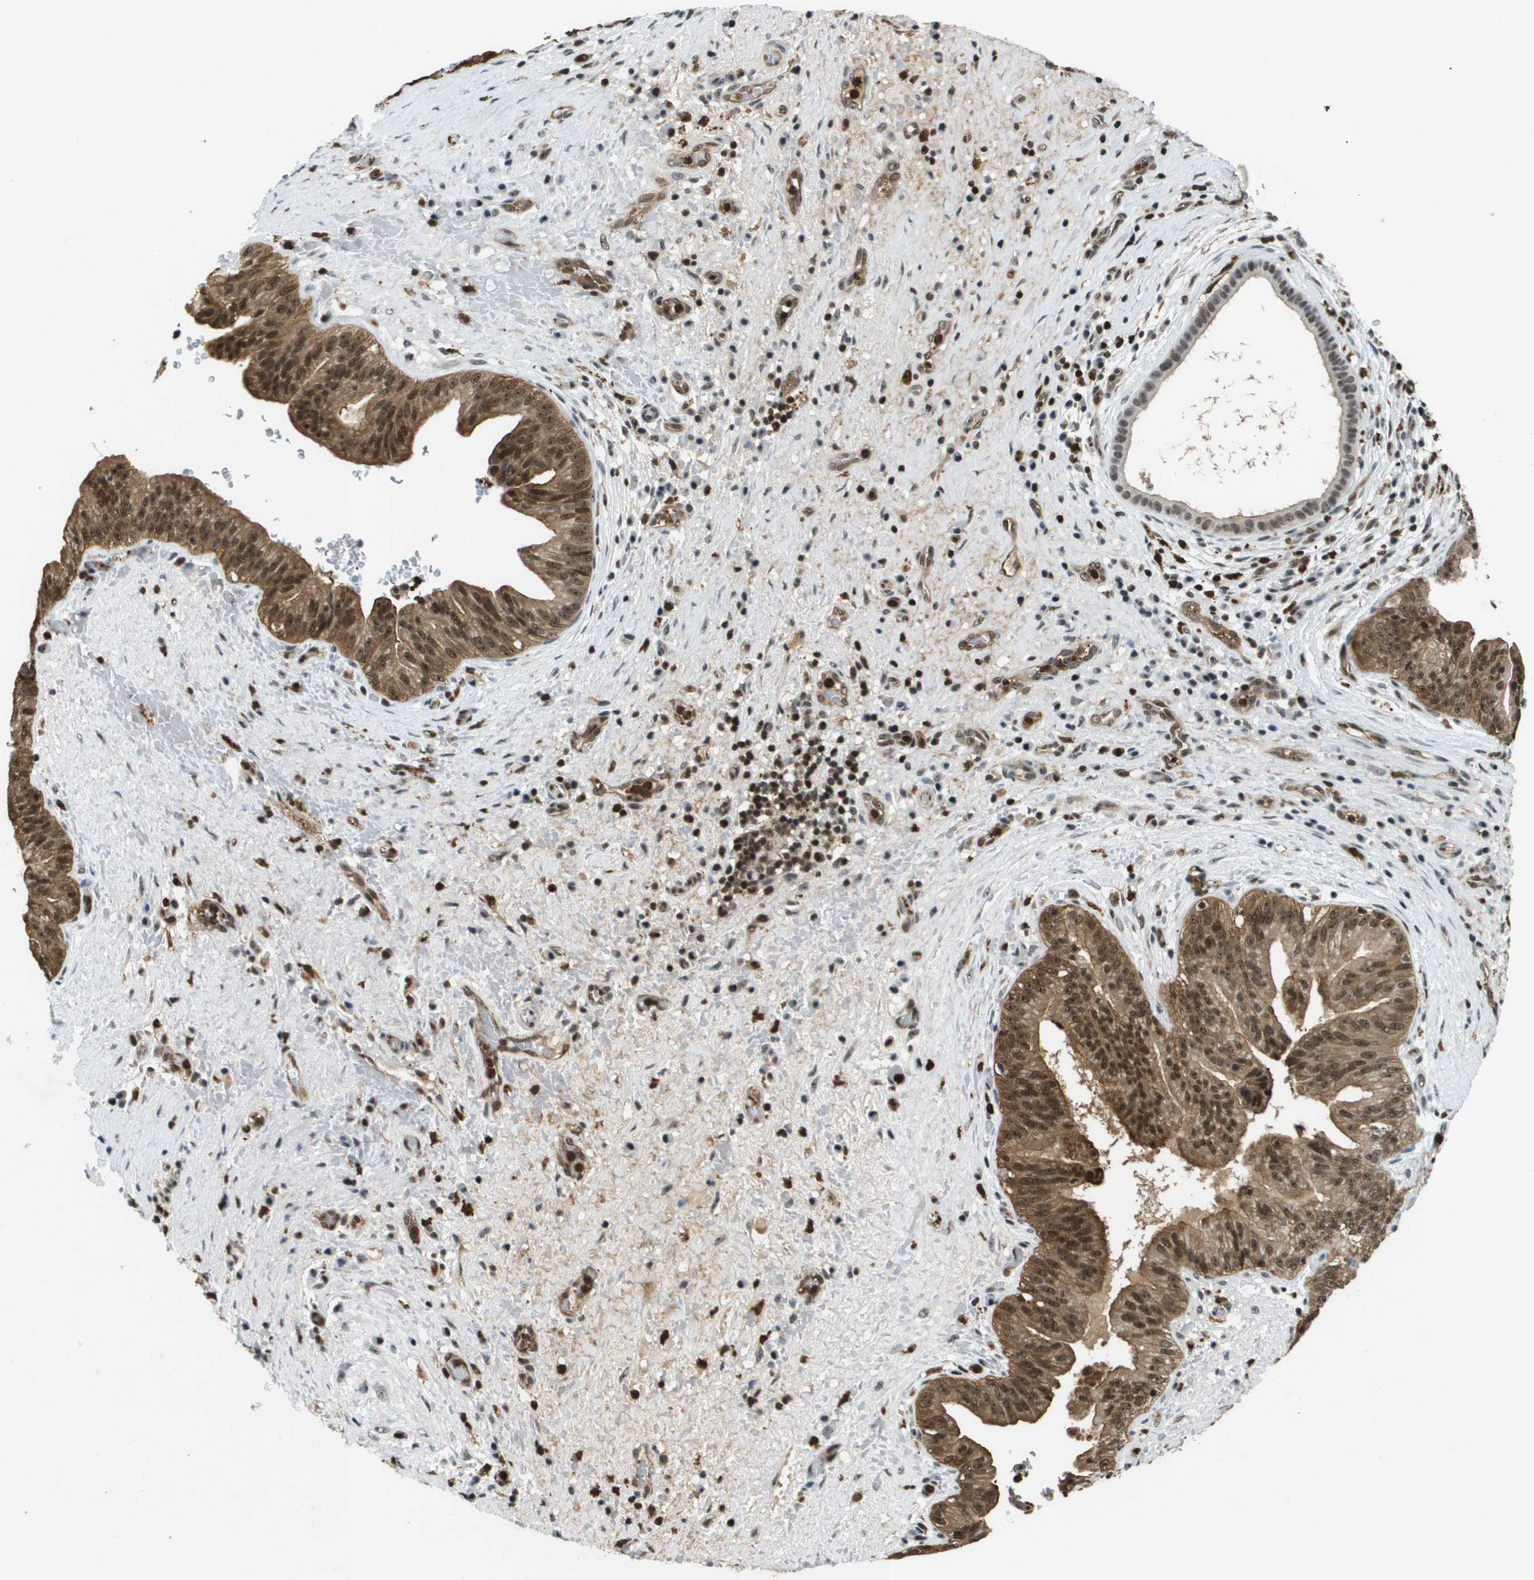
{"staining": {"intensity": "moderate", "quantity": ">75%", "location": "cytoplasmic/membranous,nuclear"}, "tissue": "liver cancer", "cell_type": "Tumor cells", "image_type": "cancer", "snomed": [{"axis": "morphology", "description": "Cholangiocarcinoma"}, {"axis": "topography", "description": "Liver"}], "caption": "Immunohistochemical staining of liver cancer (cholangiocarcinoma) shows medium levels of moderate cytoplasmic/membranous and nuclear expression in about >75% of tumor cells. (Brightfield microscopy of DAB IHC at high magnification).", "gene": "EP400", "patient": {"sex": "female", "age": 38}}